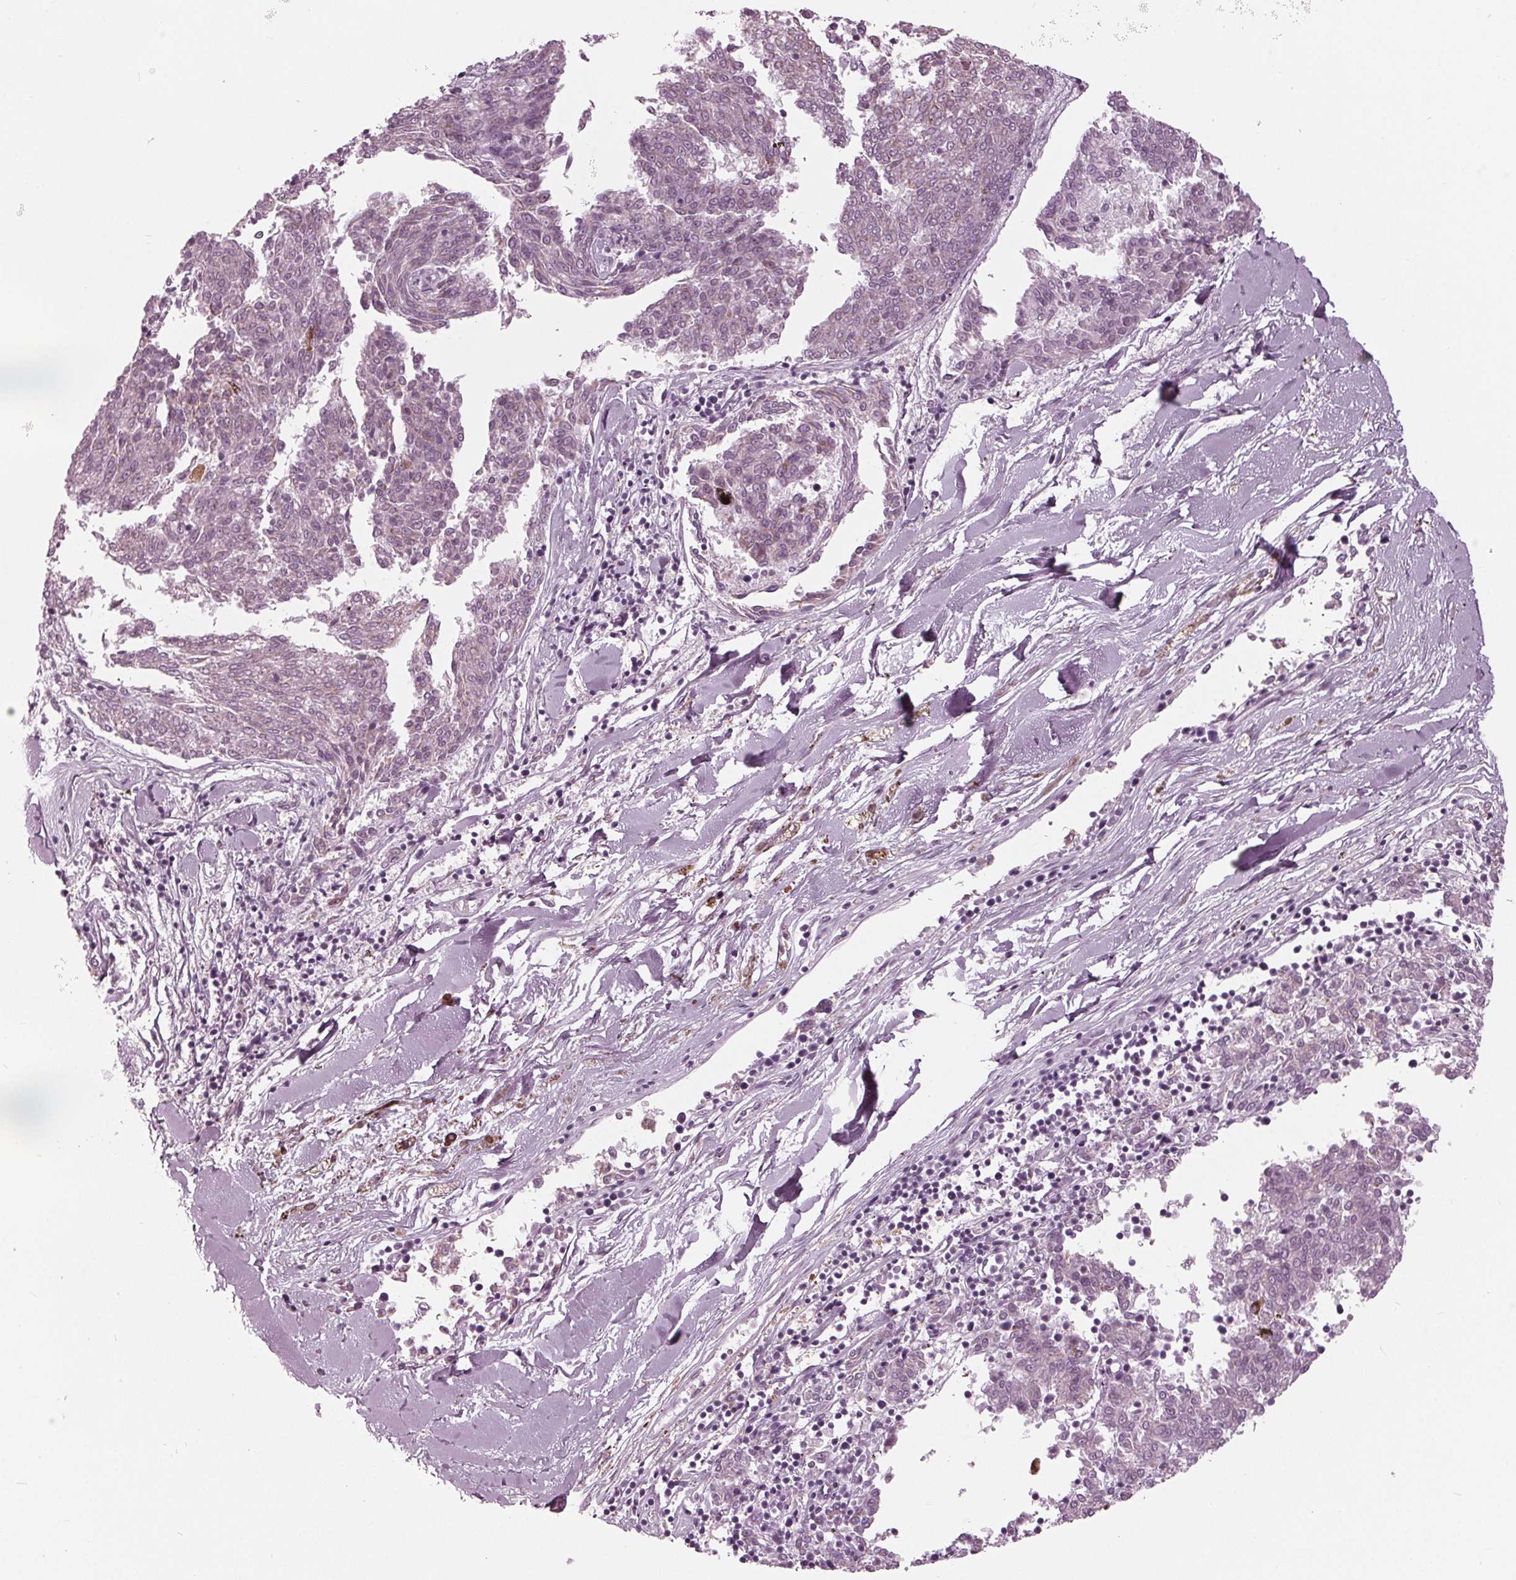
{"staining": {"intensity": "weak", "quantity": "<25%", "location": "cytoplasmic/membranous"}, "tissue": "melanoma", "cell_type": "Tumor cells", "image_type": "cancer", "snomed": [{"axis": "morphology", "description": "Malignant melanoma, NOS"}, {"axis": "topography", "description": "Skin"}], "caption": "The immunohistochemistry (IHC) image has no significant positivity in tumor cells of melanoma tissue.", "gene": "CLN6", "patient": {"sex": "female", "age": 72}}